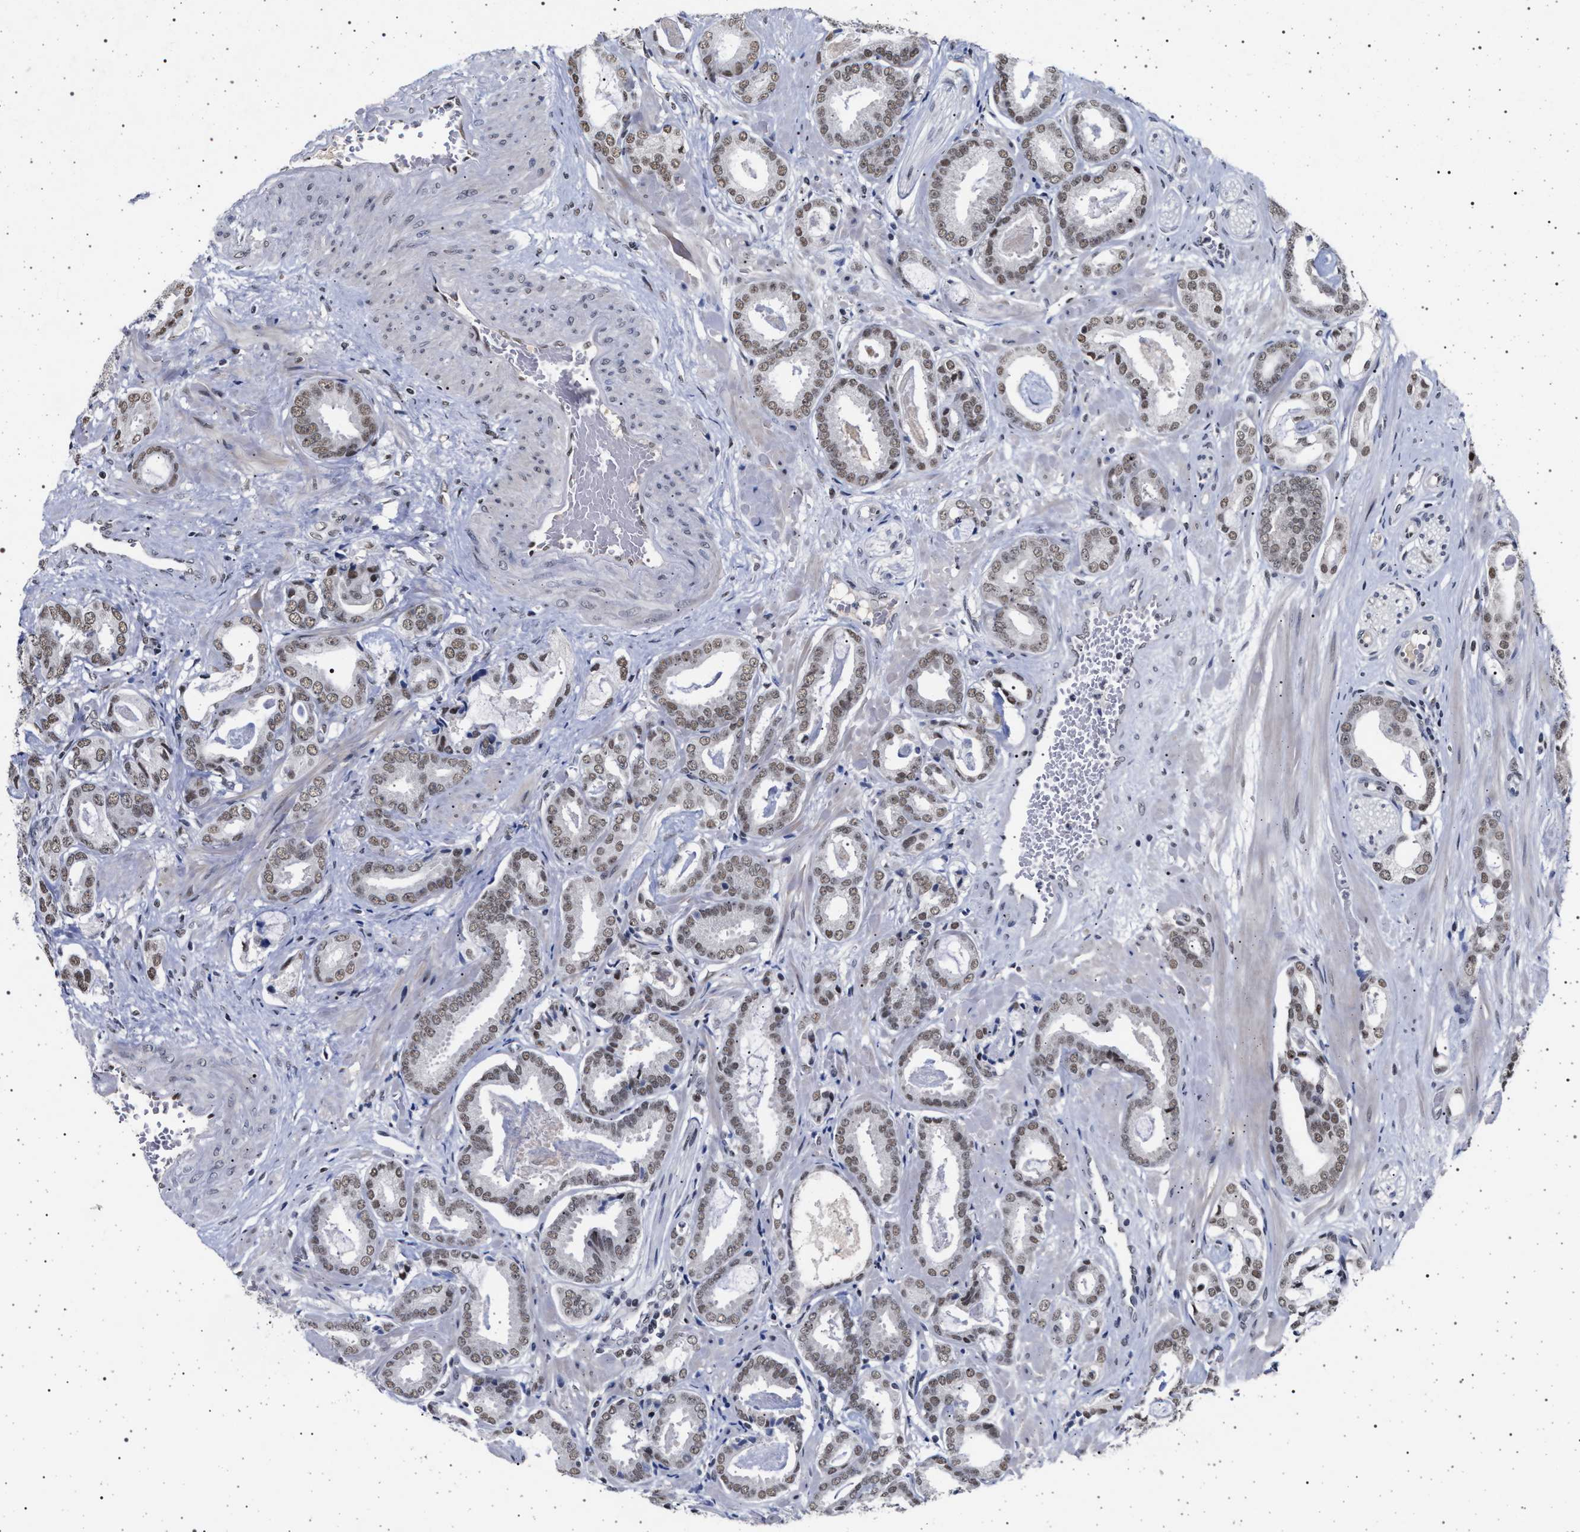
{"staining": {"intensity": "moderate", "quantity": ">75%", "location": "nuclear"}, "tissue": "prostate cancer", "cell_type": "Tumor cells", "image_type": "cancer", "snomed": [{"axis": "morphology", "description": "Adenocarcinoma, Low grade"}, {"axis": "topography", "description": "Prostate"}], "caption": "Protein expression analysis of adenocarcinoma (low-grade) (prostate) displays moderate nuclear expression in about >75% of tumor cells. (IHC, brightfield microscopy, high magnification).", "gene": "PHF12", "patient": {"sex": "male", "age": 53}}